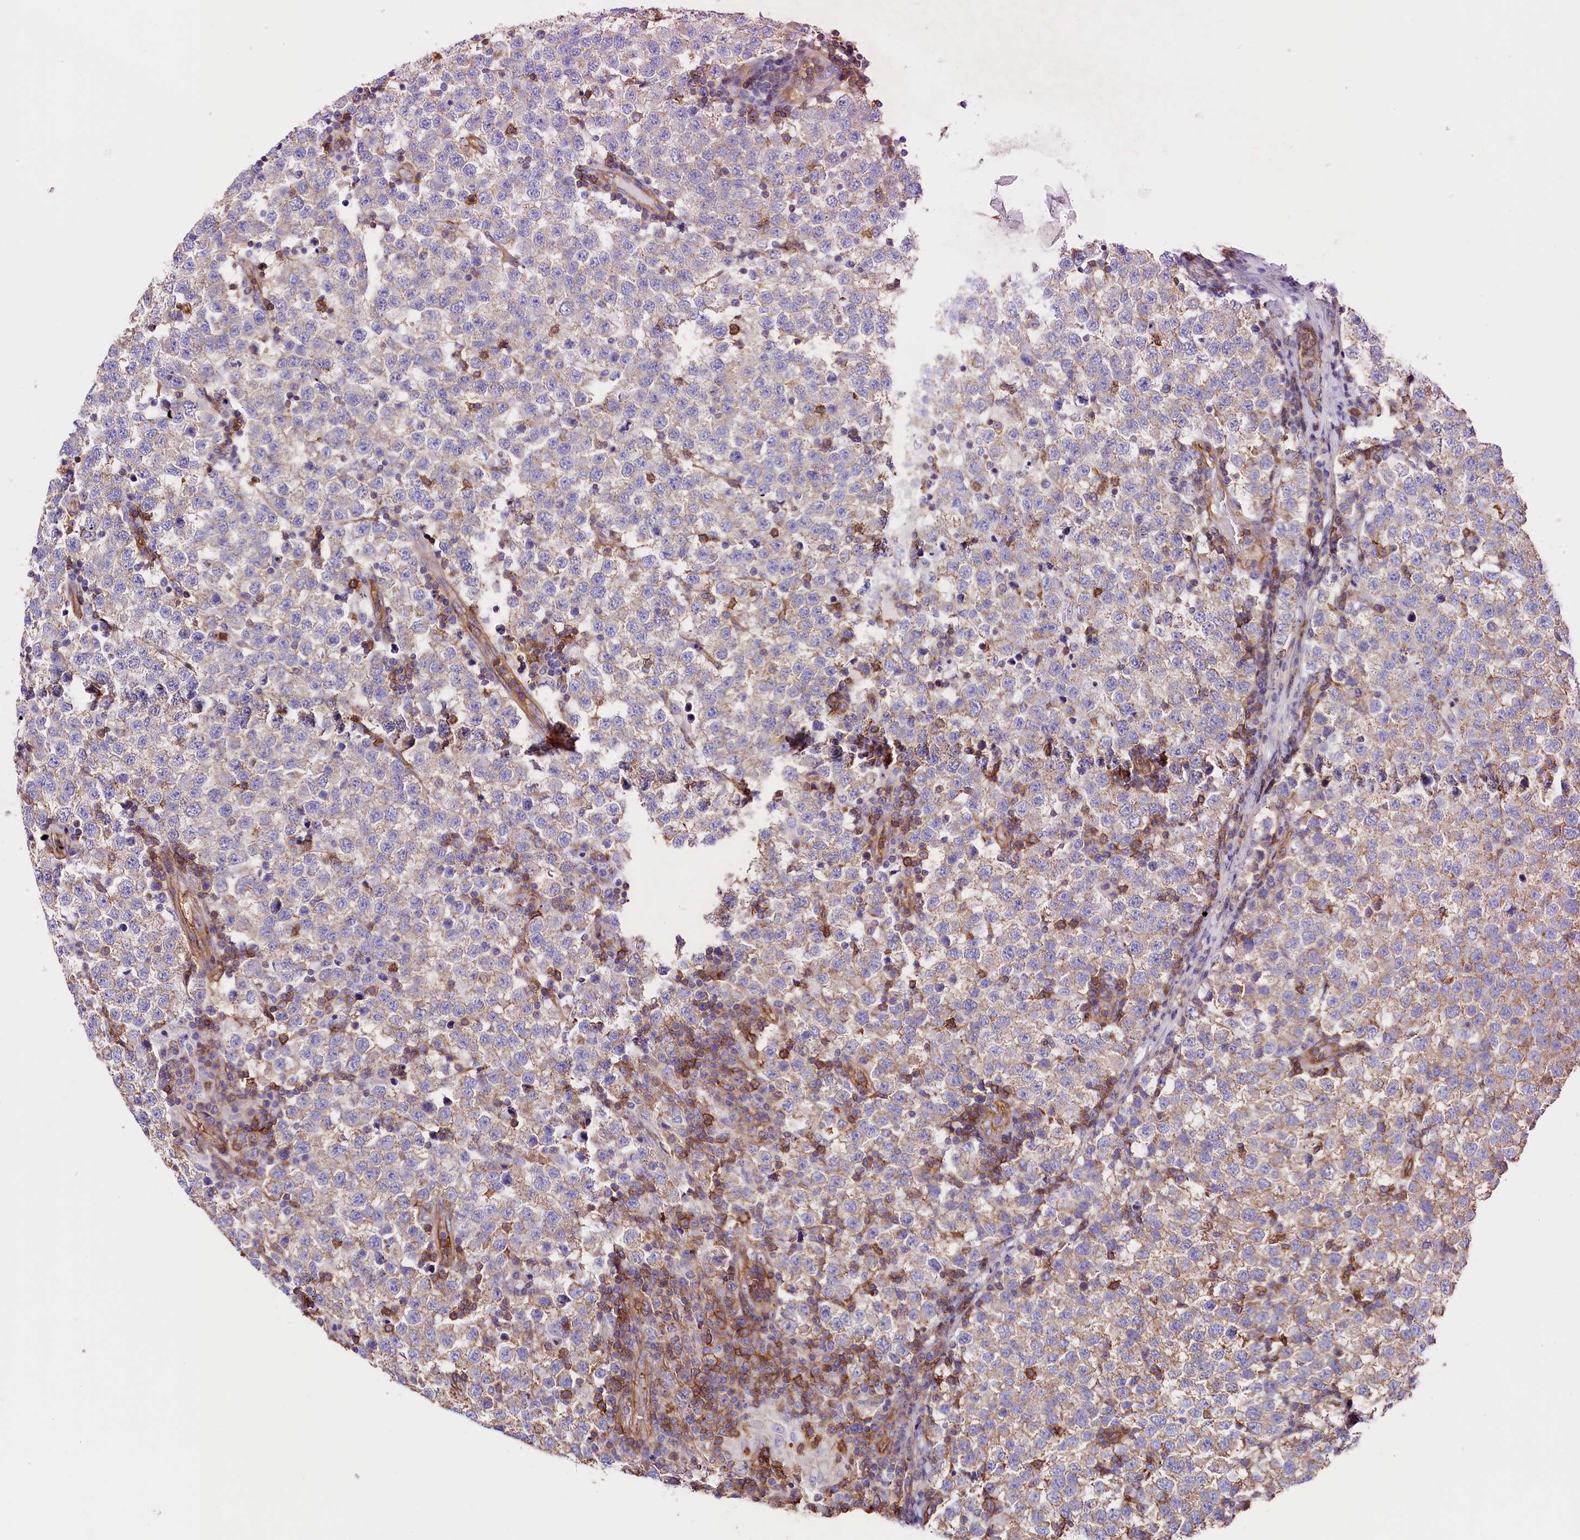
{"staining": {"intensity": "moderate", "quantity": "<25%", "location": "cytoplasmic/membranous"}, "tissue": "testis cancer", "cell_type": "Tumor cells", "image_type": "cancer", "snomed": [{"axis": "morphology", "description": "Seminoma, NOS"}, {"axis": "topography", "description": "Testis"}], "caption": "Immunohistochemistry (DAB (3,3'-diaminobenzidine)) staining of testis cancer exhibits moderate cytoplasmic/membranous protein positivity in approximately <25% of tumor cells.", "gene": "ATP2B4", "patient": {"sex": "male", "age": 34}}